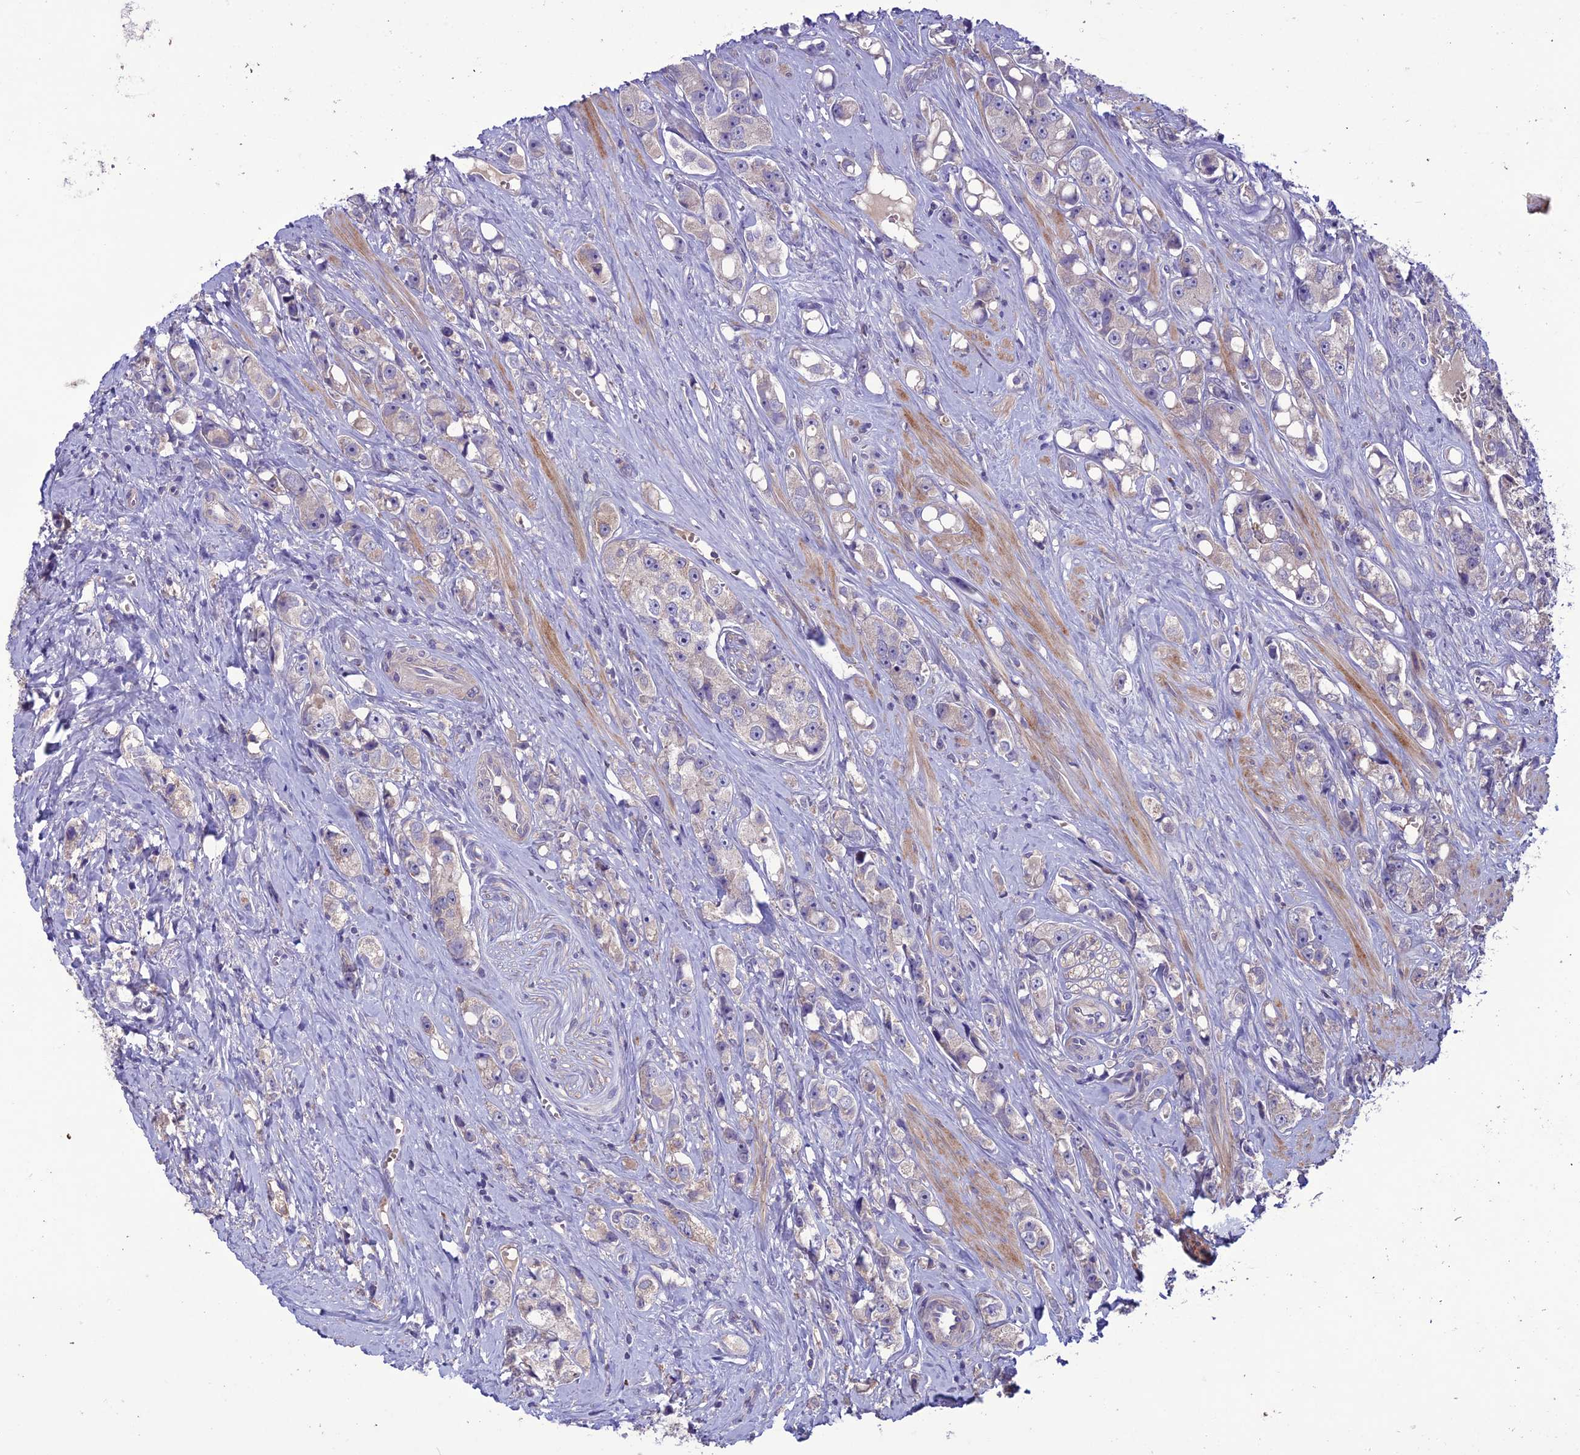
{"staining": {"intensity": "negative", "quantity": "none", "location": "none"}, "tissue": "prostate cancer", "cell_type": "Tumor cells", "image_type": "cancer", "snomed": [{"axis": "morphology", "description": "Adenocarcinoma, High grade"}, {"axis": "topography", "description": "Prostate"}], "caption": "Immunohistochemical staining of human prostate cancer (high-grade adenocarcinoma) demonstrates no significant positivity in tumor cells.", "gene": "C2orf76", "patient": {"sex": "male", "age": 74}}